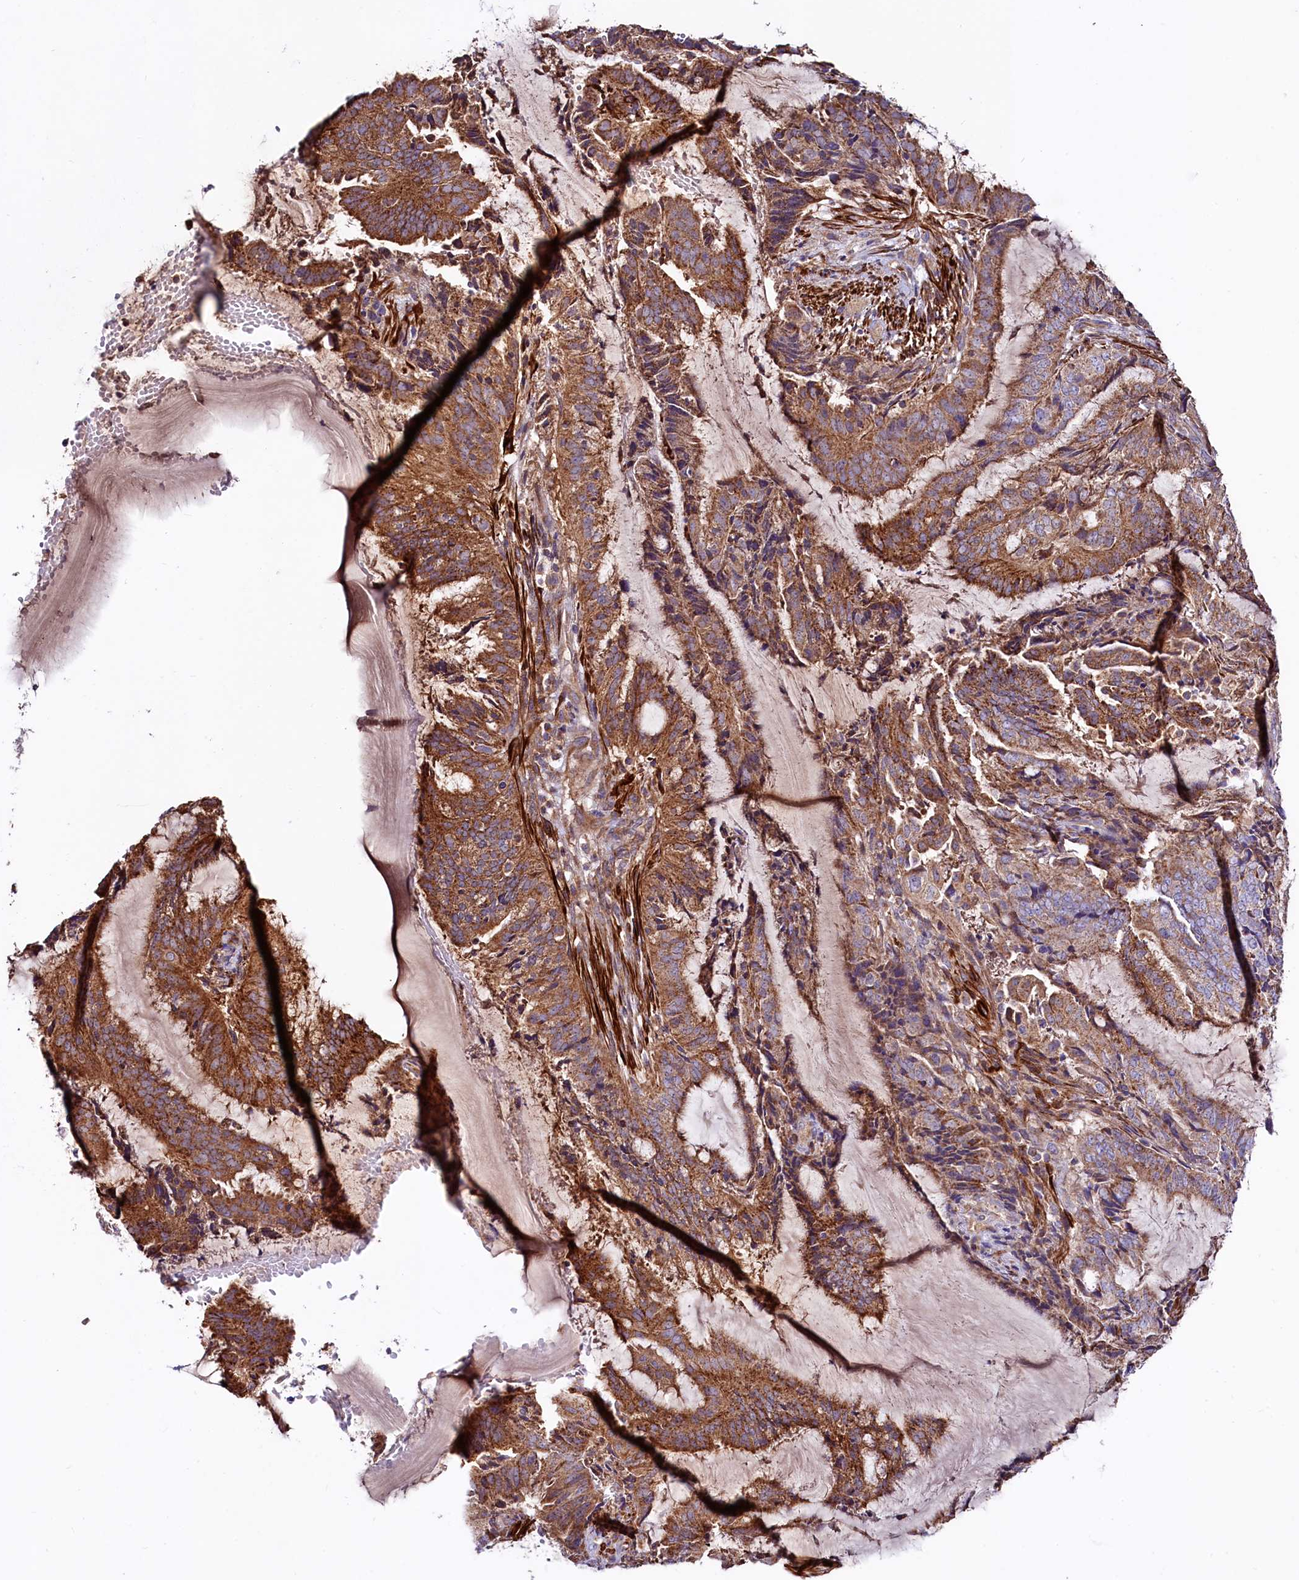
{"staining": {"intensity": "strong", "quantity": ">75%", "location": "cytoplasmic/membranous"}, "tissue": "endometrial cancer", "cell_type": "Tumor cells", "image_type": "cancer", "snomed": [{"axis": "morphology", "description": "Adenocarcinoma, NOS"}, {"axis": "topography", "description": "Endometrium"}], "caption": "Endometrial cancer (adenocarcinoma) stained with a protein marker displays strong staining in tumor cells.", "gene": "CIAO3", "patient": {"sex": "female", "age": 51}}